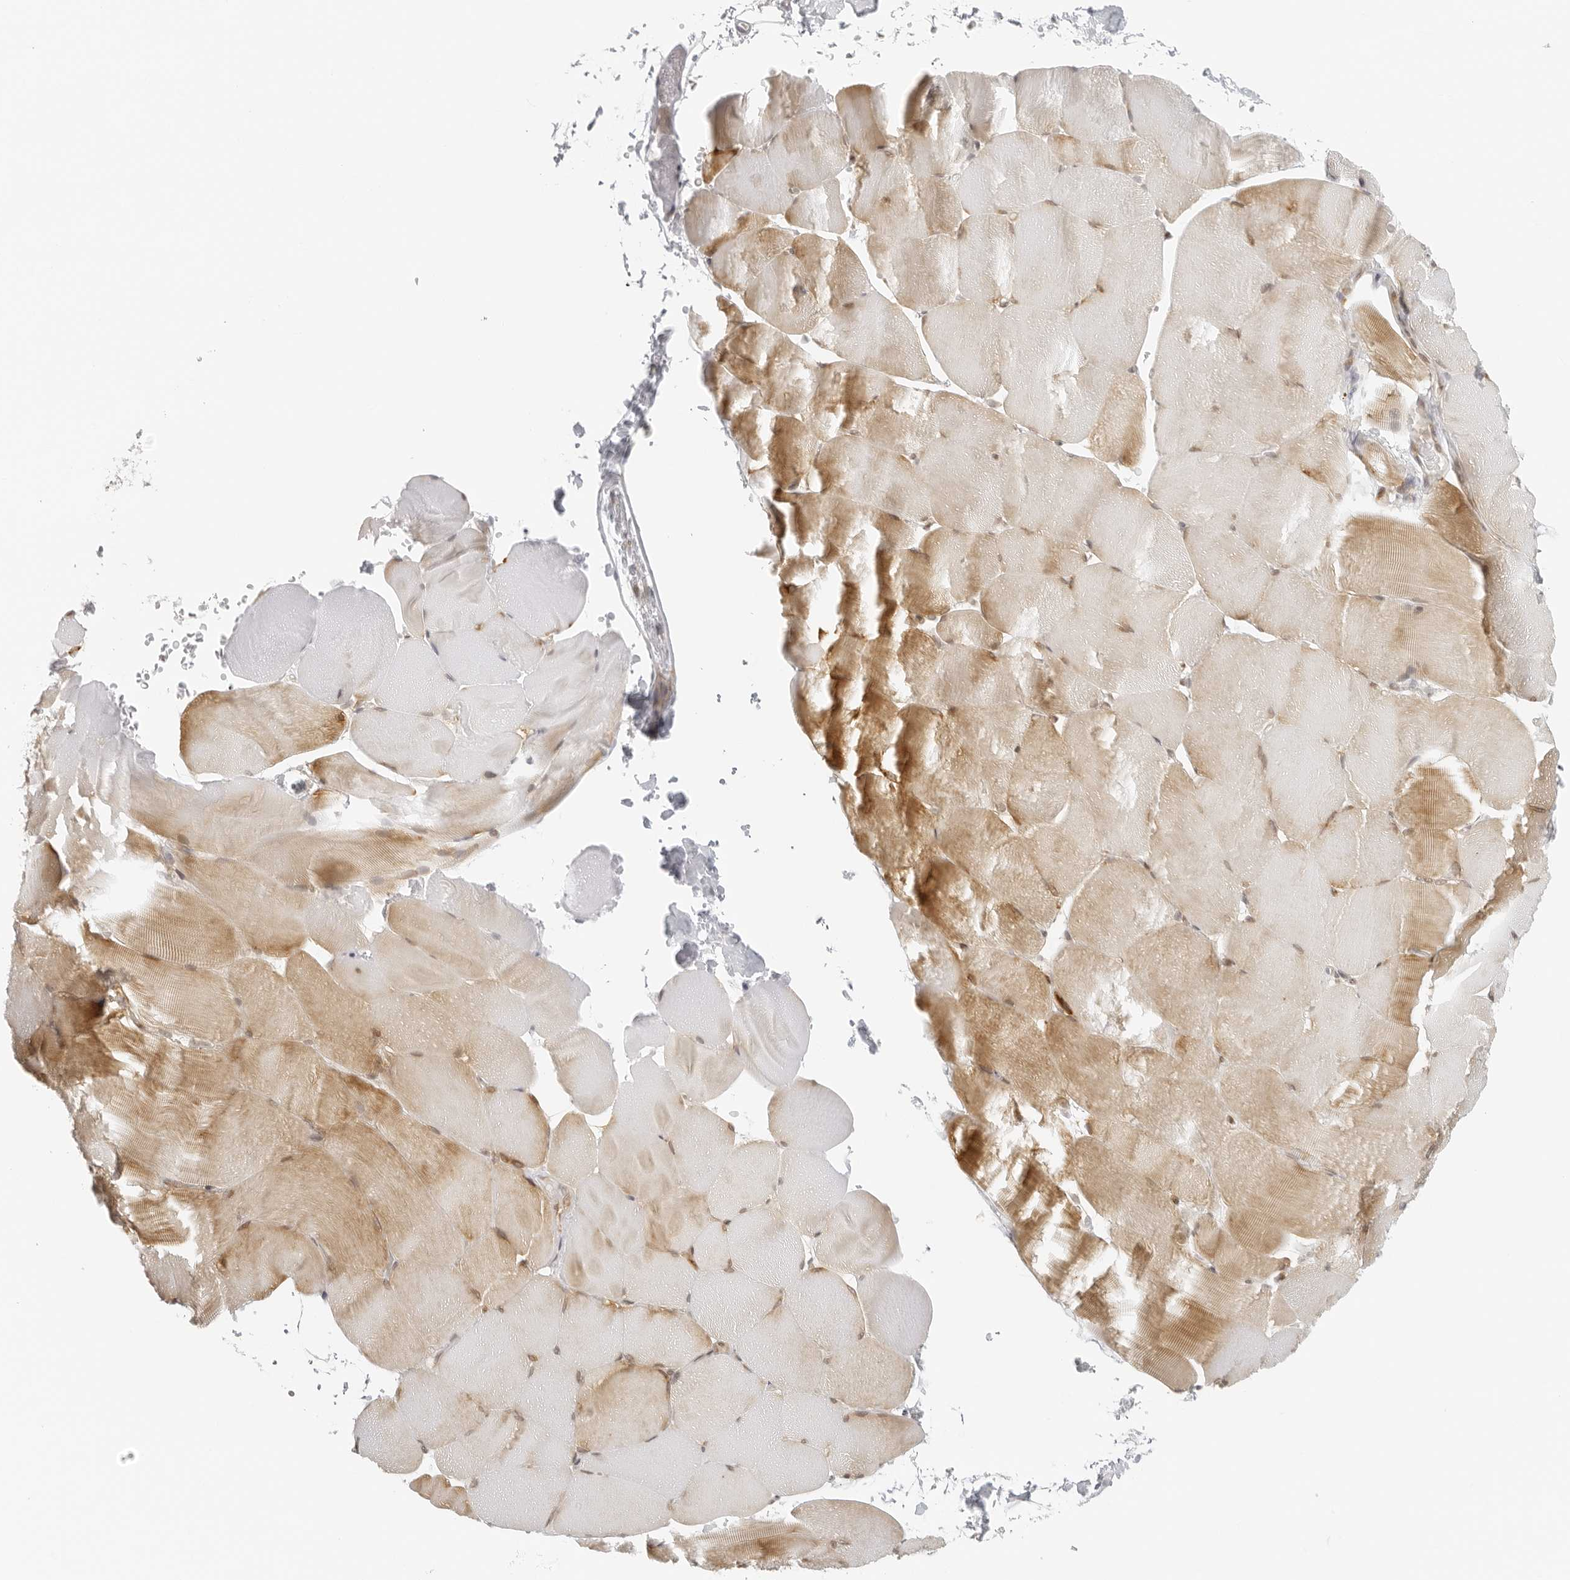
{"staining": {"intensity": "moderate", "quantity": "25%-75%", "location": "cytoplasmic/membranous"}, "tissue": "skeletal muscle", "cell_type": "Myocytes", "image_type": "normal", "snomed": [{"axis": "morphology", "description": "Normal tissue, NOS"}, {"axis": "topography", "description": "Skeletal muscle"}, {"axis": "topography", "description": "Parathyroid gland"}], "caption": "Protein analysis of normal skeletal muscle exhibits moderate cytoplasmic/membranous staining in about 25%-75% of myocytes. (brown staining indicates protein expression, while blue staining denotes nuclei).", "gene": "EIF4G1", "patient": {"sex": "female", "age": 37}}